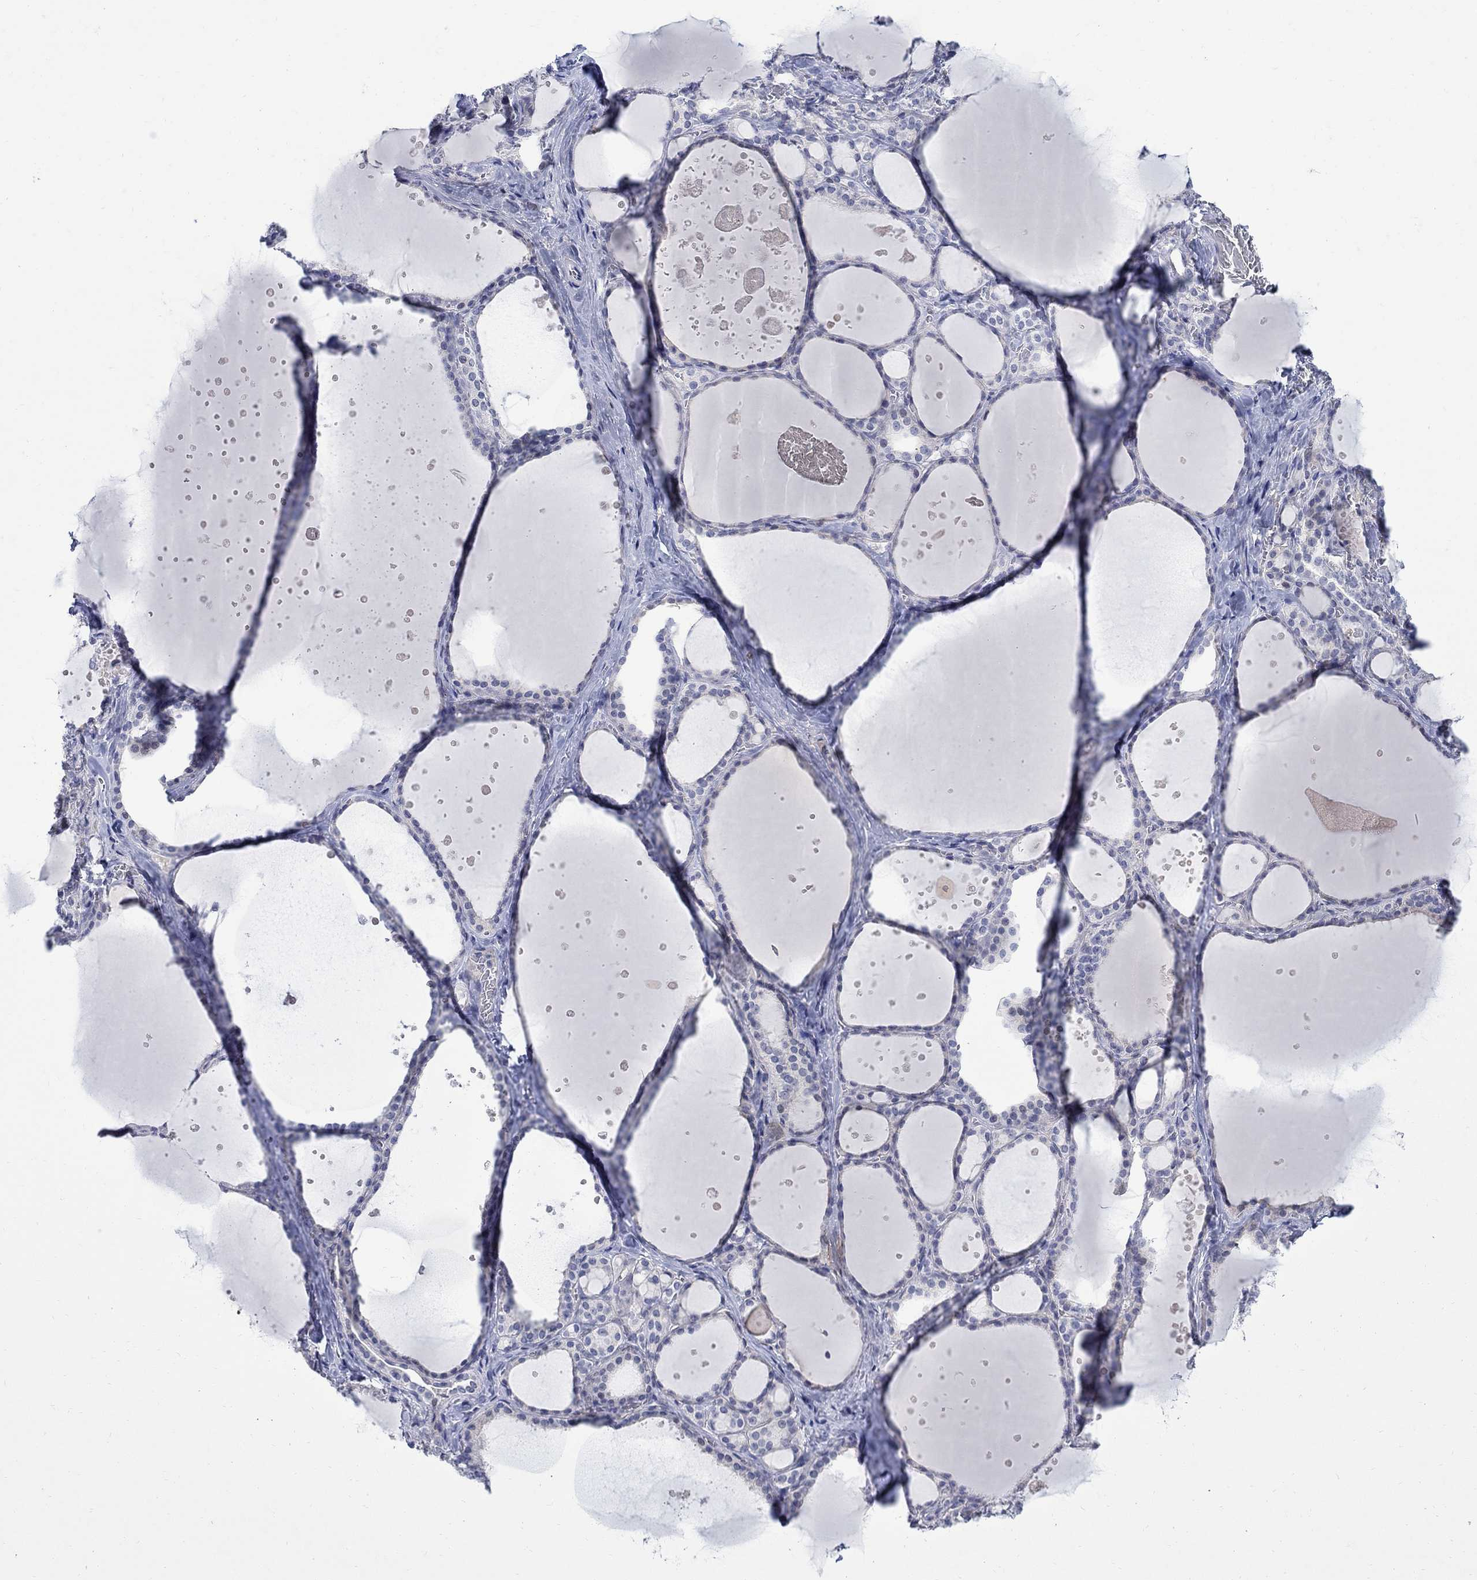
{"staining": {"intensity": "negative", "quantity": "none", "location": "none"}, "tissue": "thyroid gland", "cell_type": "Glandular cells", "image_type": "normal", "snomed": [{"axis": "morphology", "description": "Normal tissue, NOS"}, {"axis": "topography", "description": "Thyroid gland"}], "caption": "This is an IHC photomicrograph of normal thyroid gland. There is no staining in glandular cells.", "gene": "DLK1", "patient": {"sex": "male", "age": 63}}